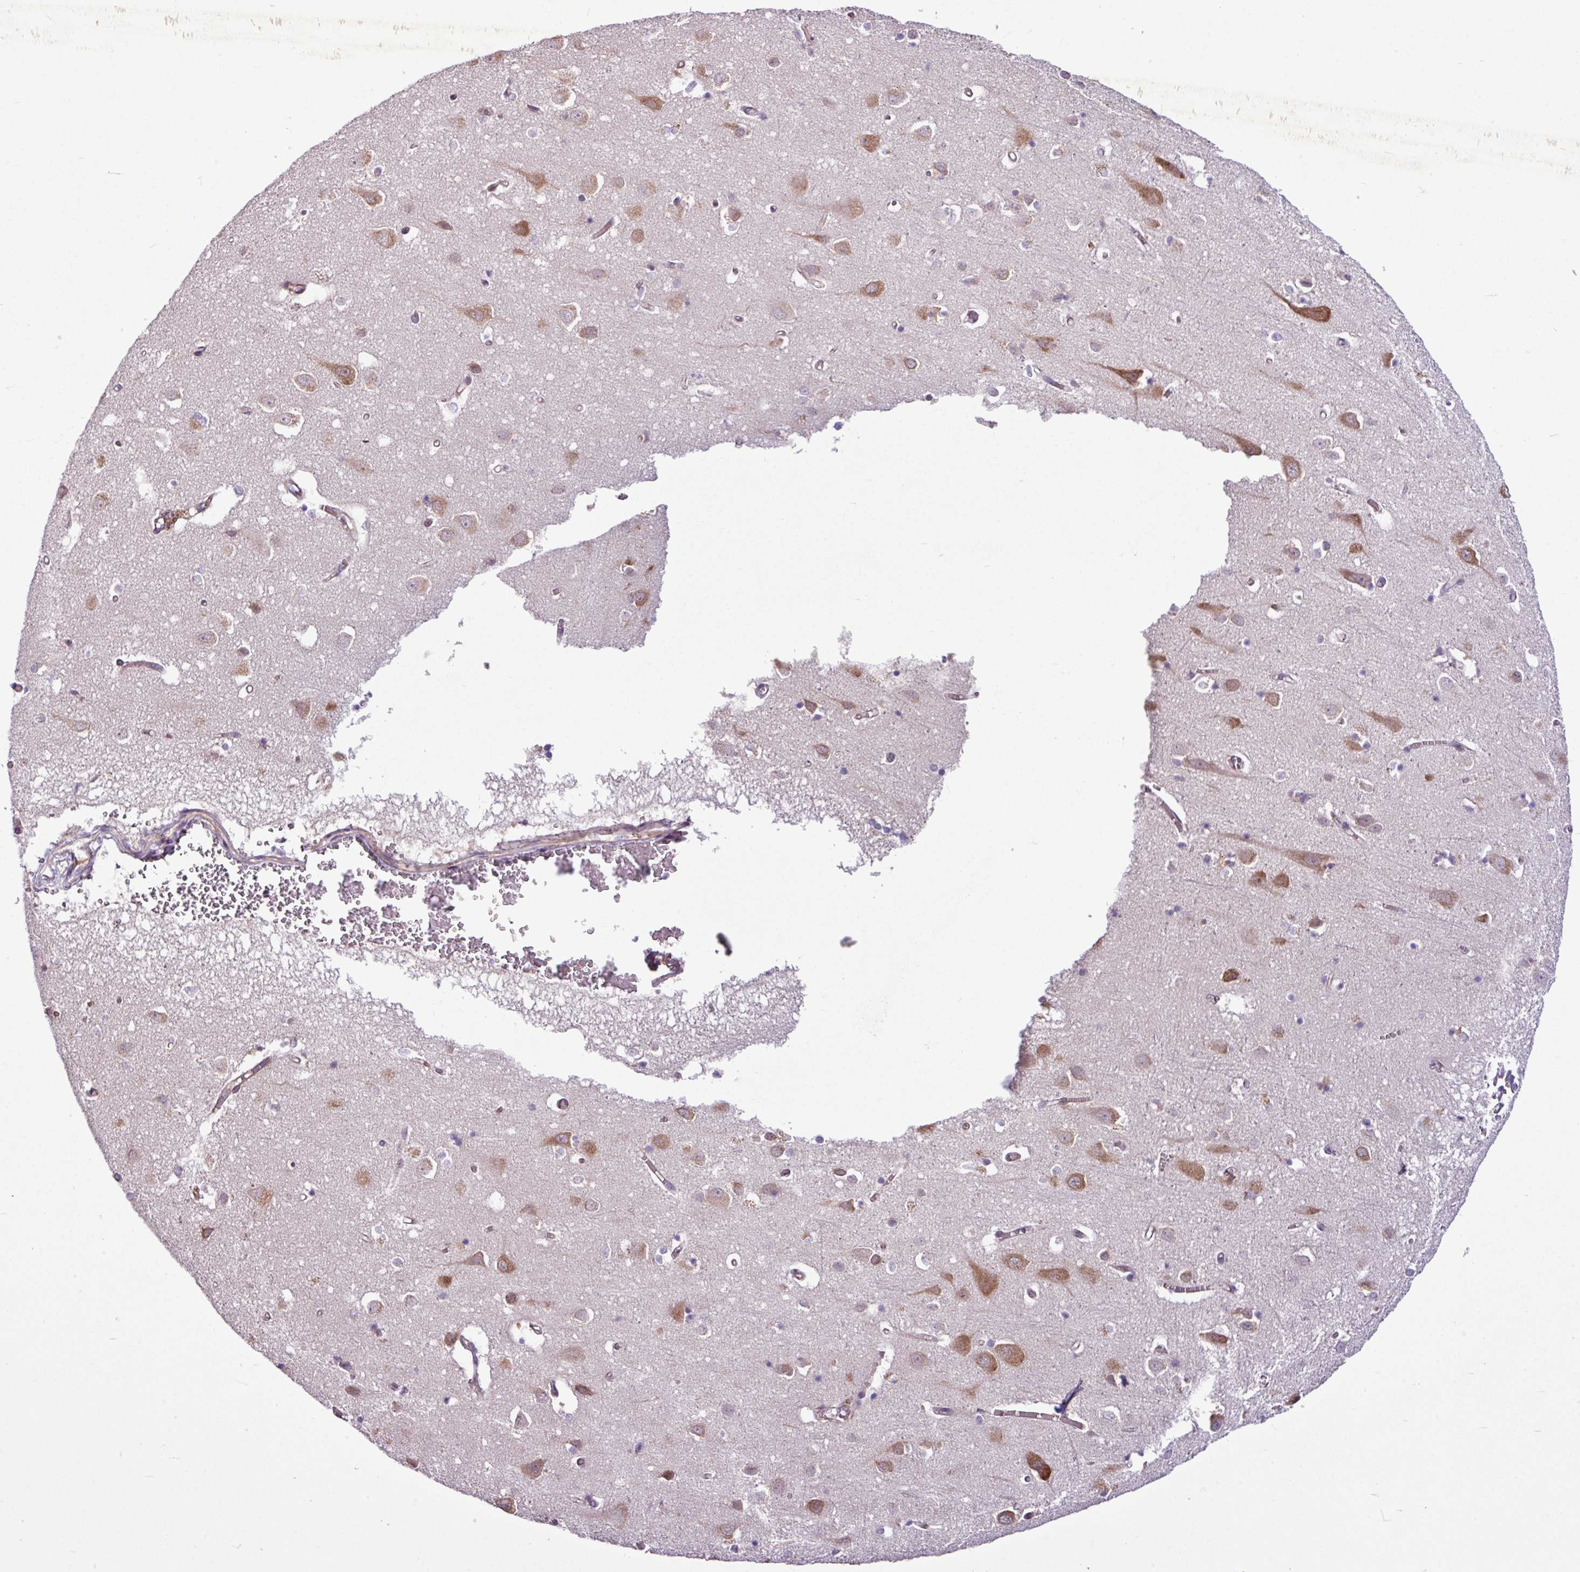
{"staining": {"intensity": "moderate", "quantity": ">75%", "location": "cytoplasmic/membranous"}, "tissue": "cerebral cortex", "cell_type": "Endothelial cells", "image_type": "normal", "snomed": [{"axis": "morphology", "description": "Normal tissue, NOS"}, {"axis": "topography", "description": "Cerebral cortex"}], "caption": "Cerebral cortex stained with immunohistochemistry (IHC) exhibits moderate cytoplasmic/membranous staining in approximately >75% of endothelial cells.", "gene": "MROH2A", "patient": {"sex": "male", "age": 70}}